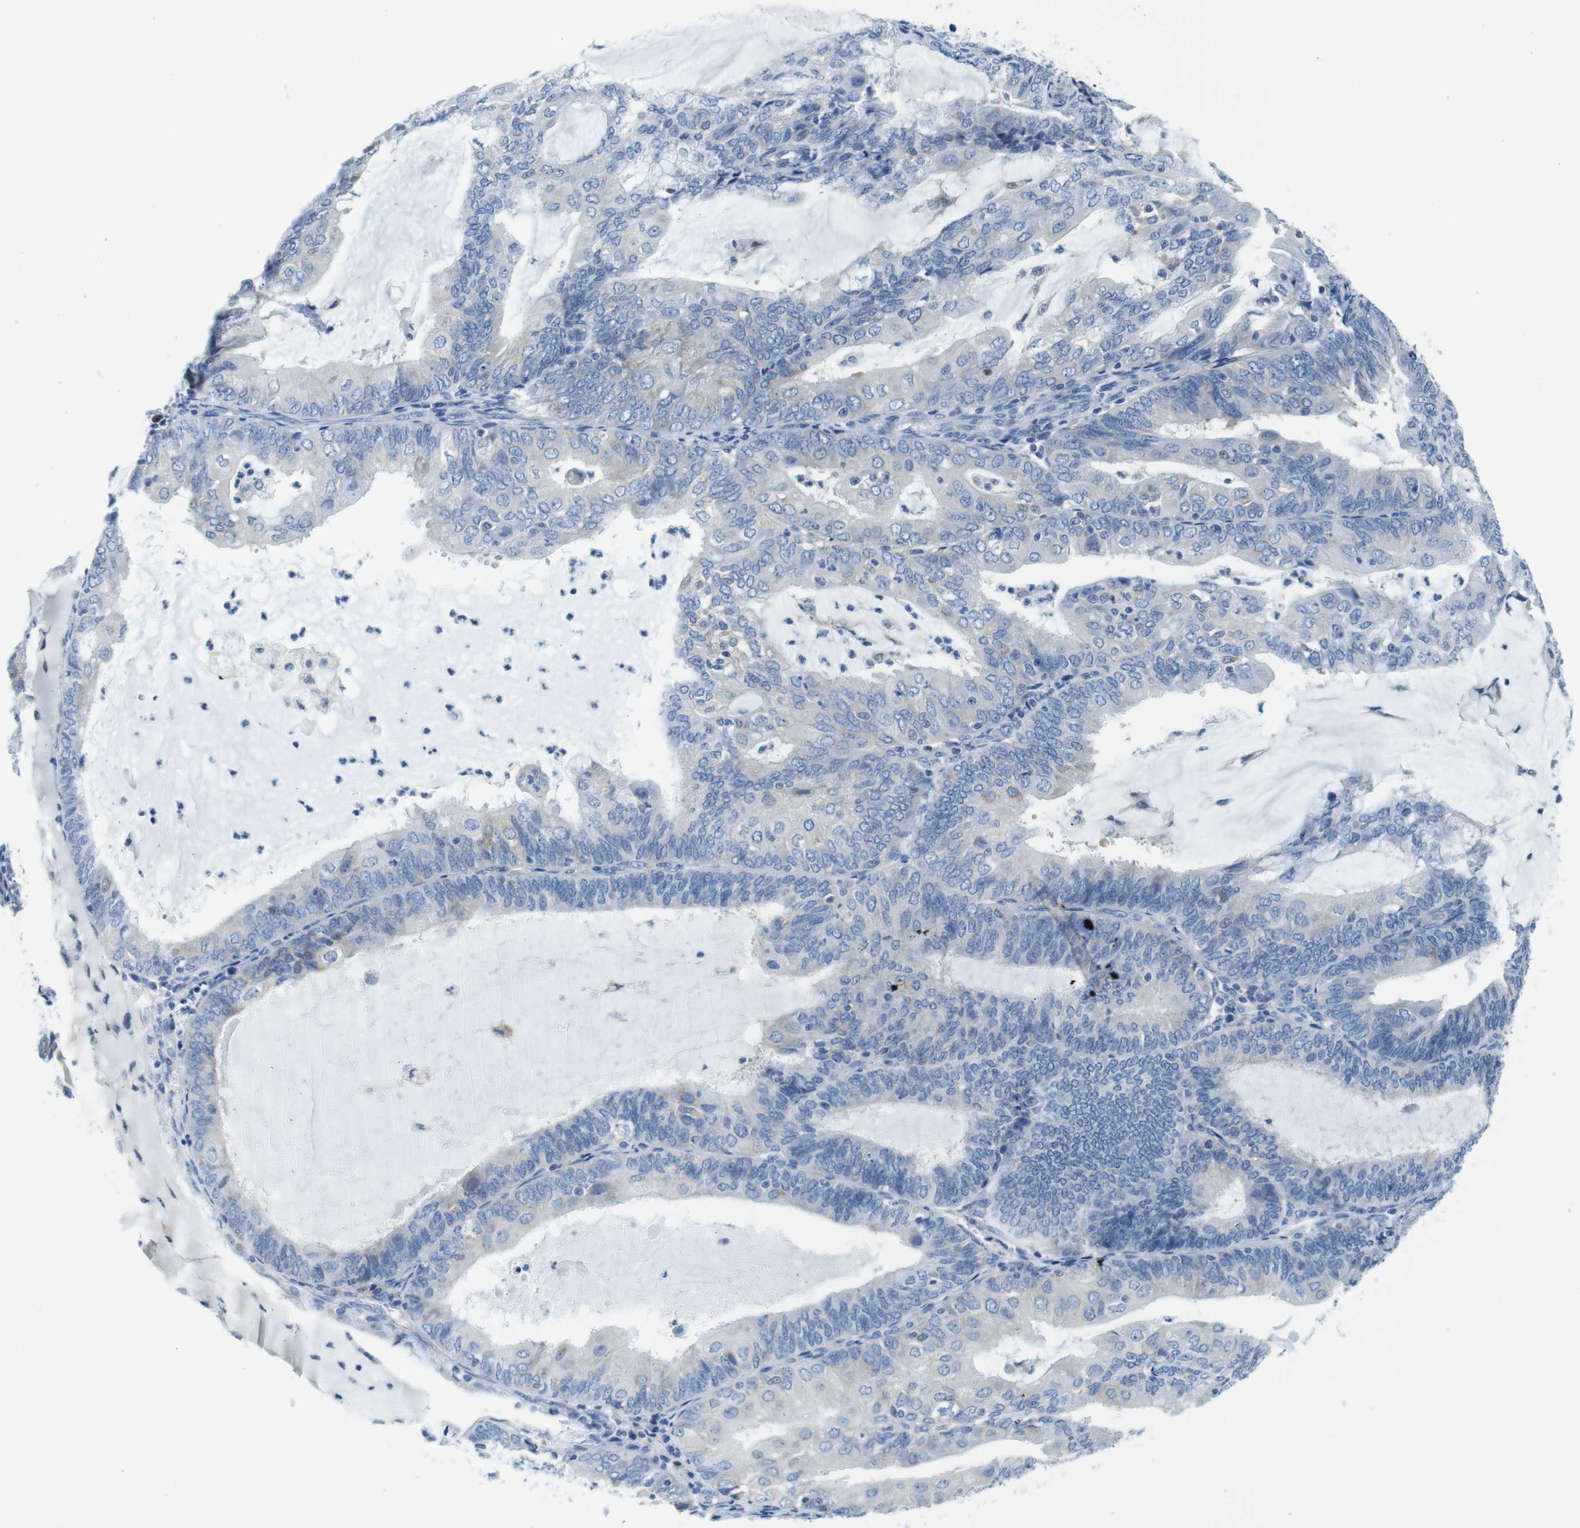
{"staining": {"intensity": "negative", "quantity": "none", "location": "none"}, "tissue": "endometrial cancer", "cell_type": "Tumor cells", "image_type": "cancer", "snomed": [{"axis": "morphology", "description": "Adenocarcinoma, NOS"}, {"axis": "topography", "description": "Endometrium"}], "caption": "Tumor cells show no significant expression in adenocarcinoma (endometrial).", "gene": "EIF2B5", "patient": {"sex": "female", "age": 81}}